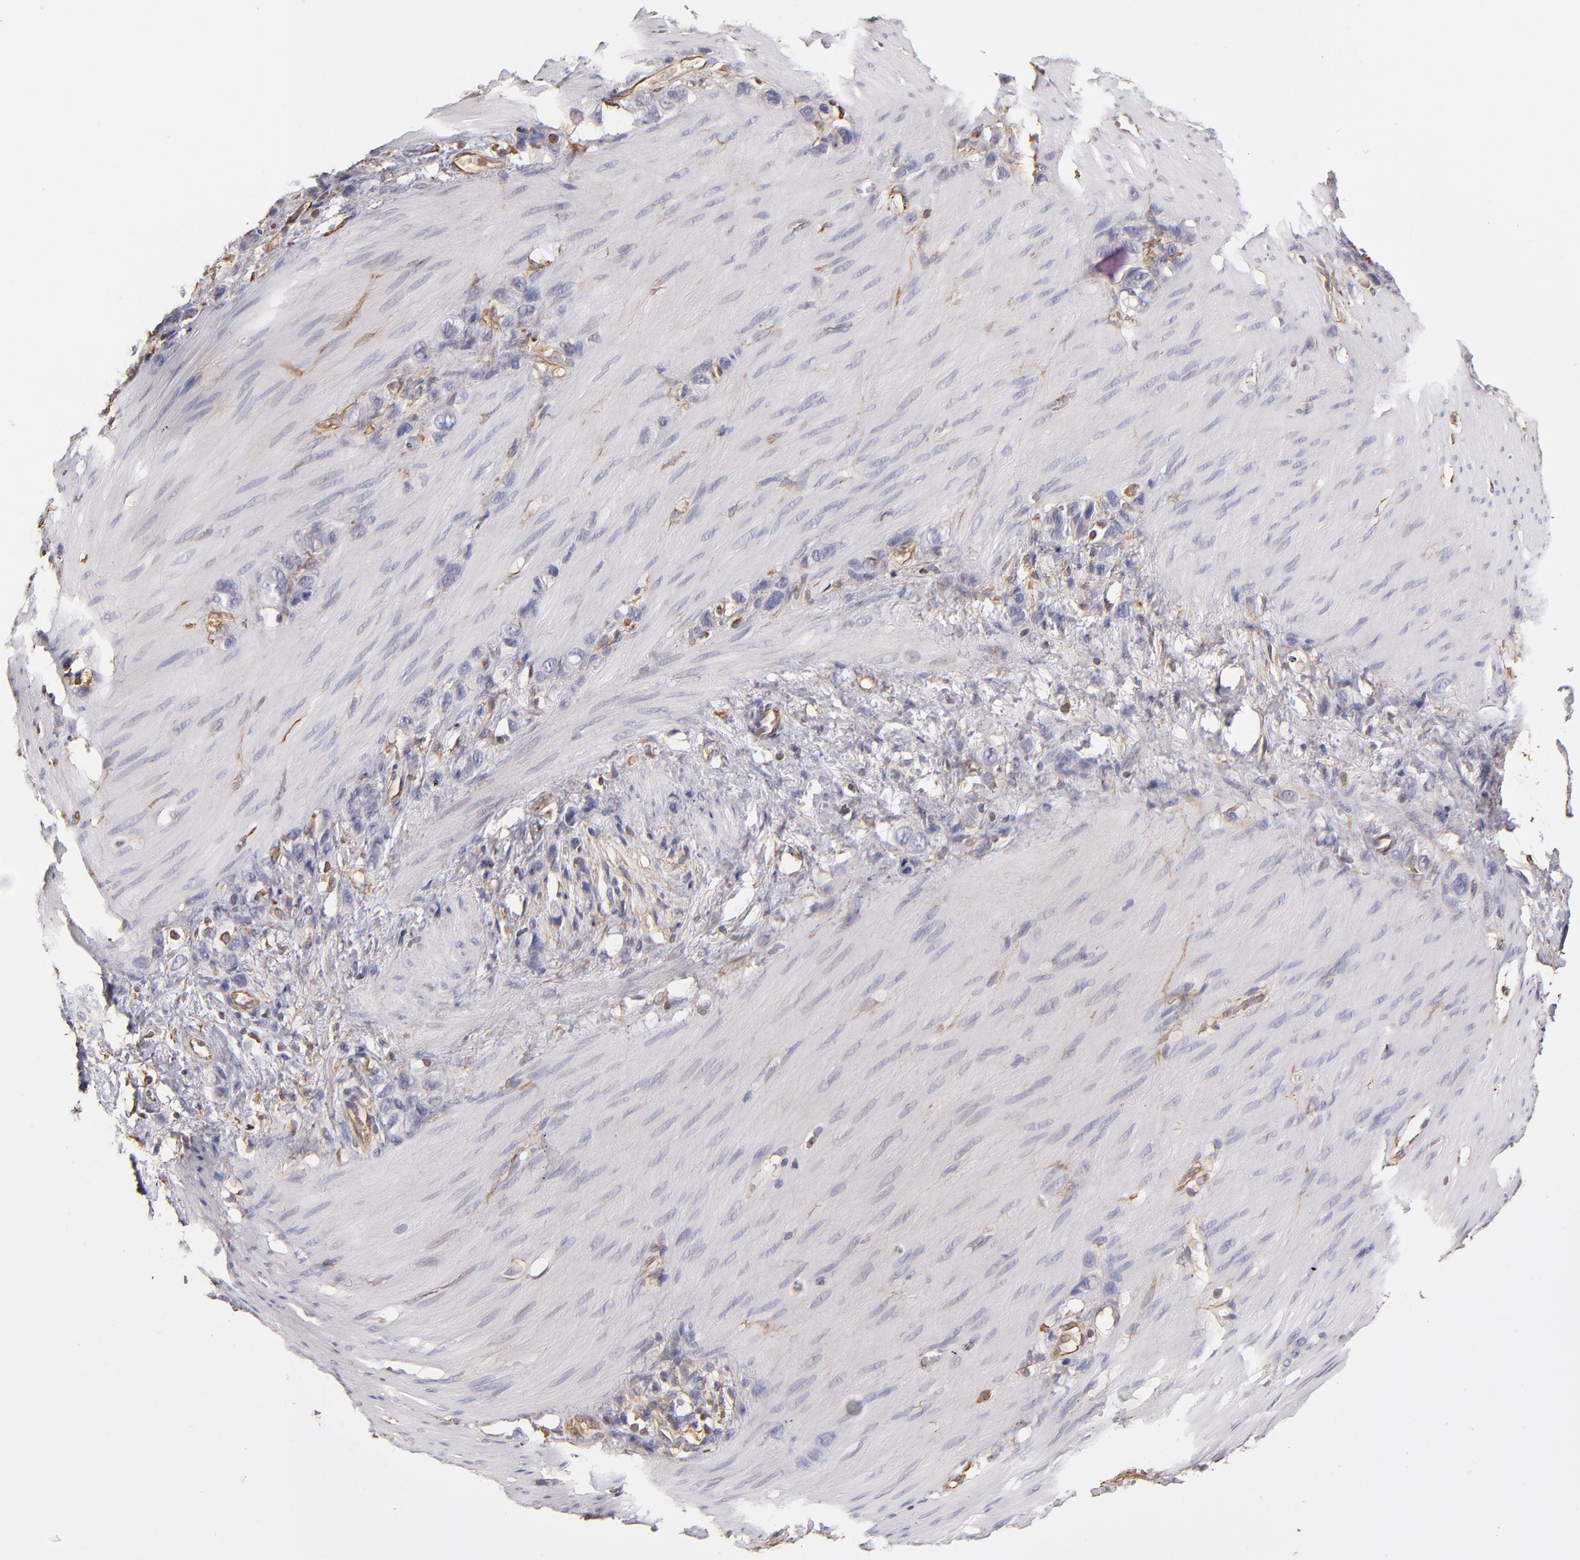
{"staining": {"intensity": "negative", "quantity": "none", "location": "none"}, "tissue": "stomach cancer", "cell_type": "Tumor cells", "image_type": "cancer", "snomed": [{"axis": "morphology", "description": "Normal tissue, NOS"}, {"axis": "morphology", "description": "Adenocarcinoma, NOS"}, {"axis": "morphology", "description": "Adenocarcinoma, High grade"}, {"axis": "topography", "description": "Stomach, upper"}, {"axis": "topography", "description": "Stomach"}], "caption": "Human stomach cancer (high-grade adenocarcinoma) stained for a protein using IHC displays no expression in tumor cells.", "gene": "ABCC1", "patient": {"sex": "female", "age": 65}}